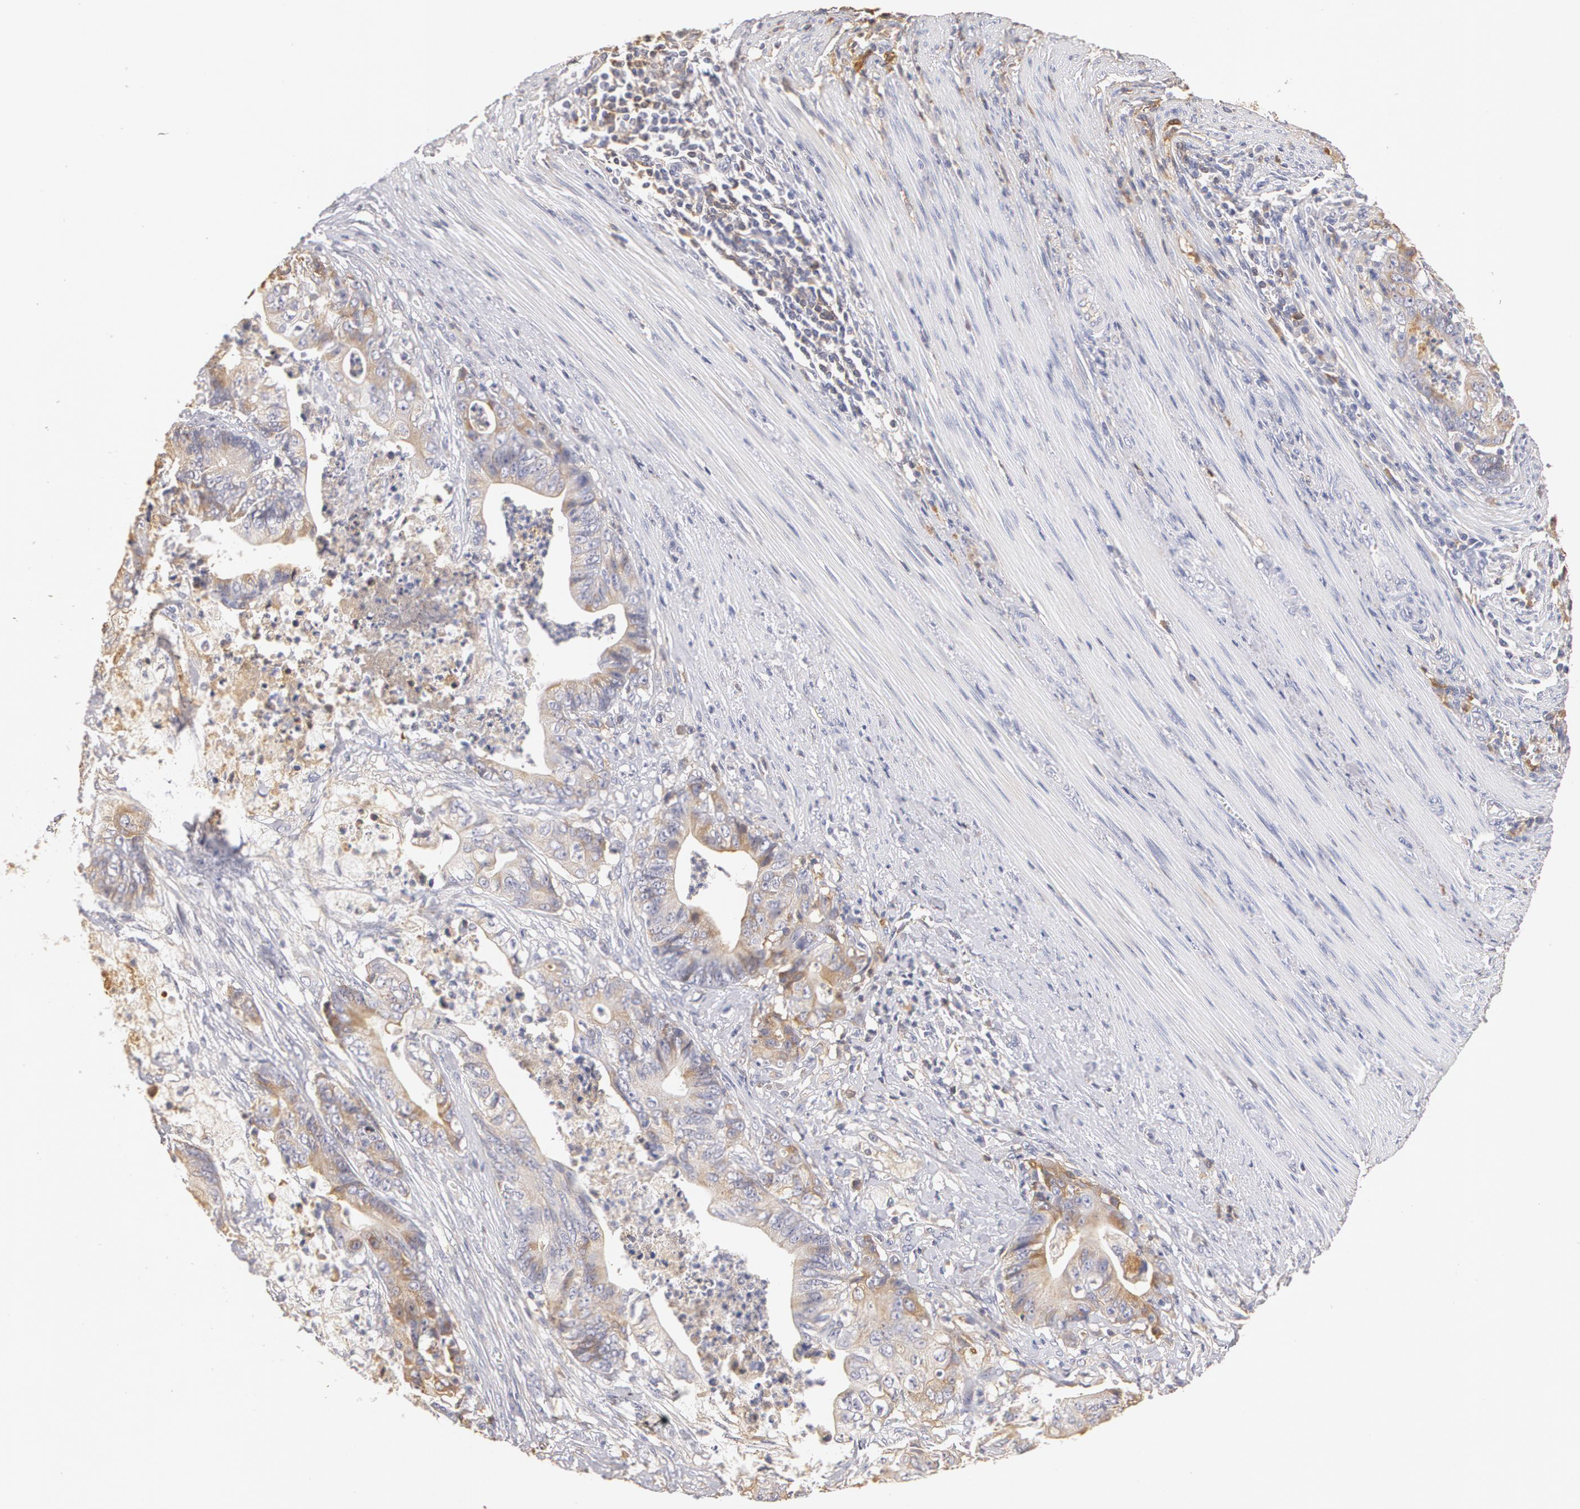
{"staining": {"intensity": "weak", "quantity": "25%-75%", "location": "cytoplasmic/membranous"}, "tissue": "stomach cancer", "cell_type": "Tumor cells", "image_type": "cancer", "snomed": [{"axis": "morphology", "description": "Adenocarcinoma, NOS"}, {"axis": "topography", "description": "Stomach, lower"}], "caption": "The immunohistochemical stain shows weak cytoplasmic/membranous staining in tumor cells of stomach cancer (adenocarcinoma) tissue.", "gene": "TF", "patient": {"sex": "female", "age": 86}}